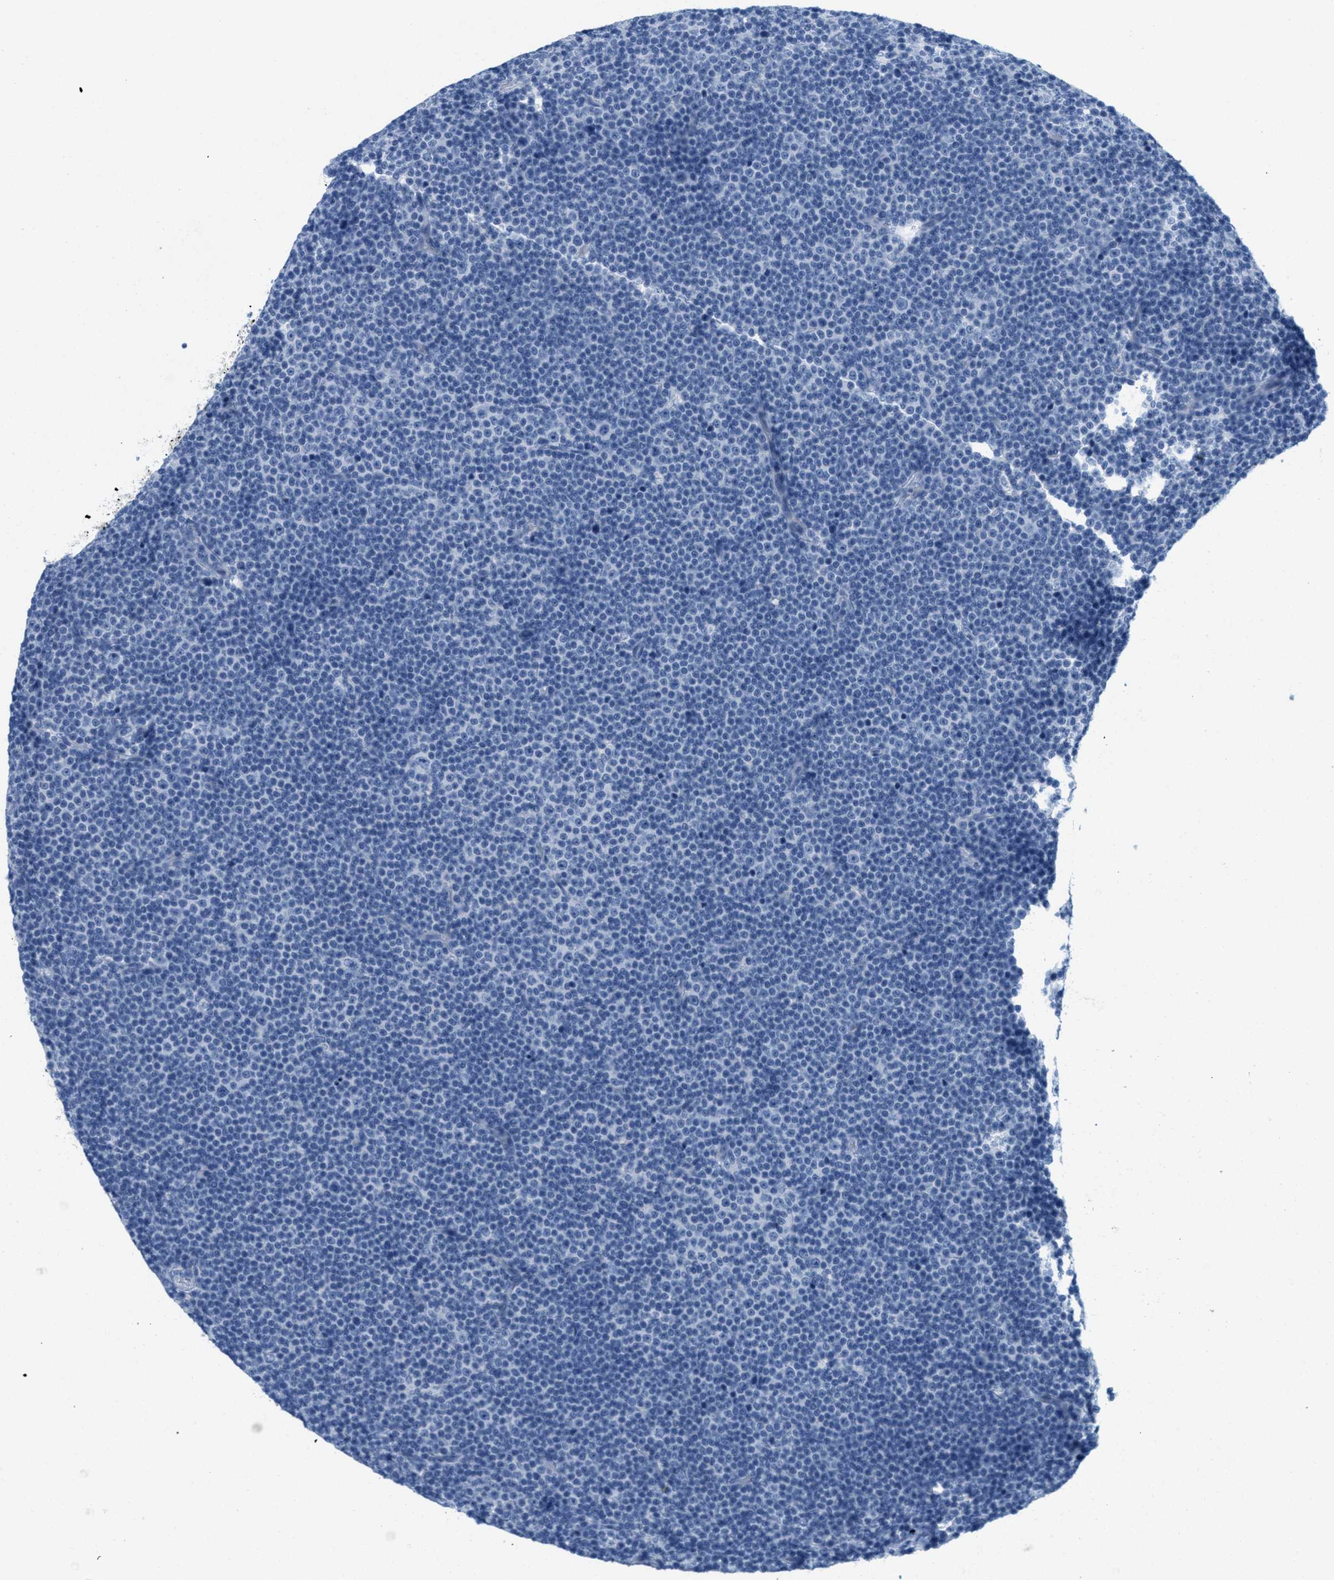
{"staining": {"intensity": "negative", "quantity": "none", "location": "none"}, "tissue": "lymphoma", "cell_type": "Tumor cells", "image_type": "cancer", "snomed": [{"axis": "morphology", "description": "Malignant lymphoma, non-Hodgkin's type, Low grade"}, {"axis": "topography", "description": "Lymph node"}], "caption": "This image is of lymphoma stained with immunohistochemistry to label a protein in brown with the nuclei are counter-stained blue. There is no positivity in tumor cells.", "gene": "GPM6A", "patient": {"sex": "female", "age": 67}}